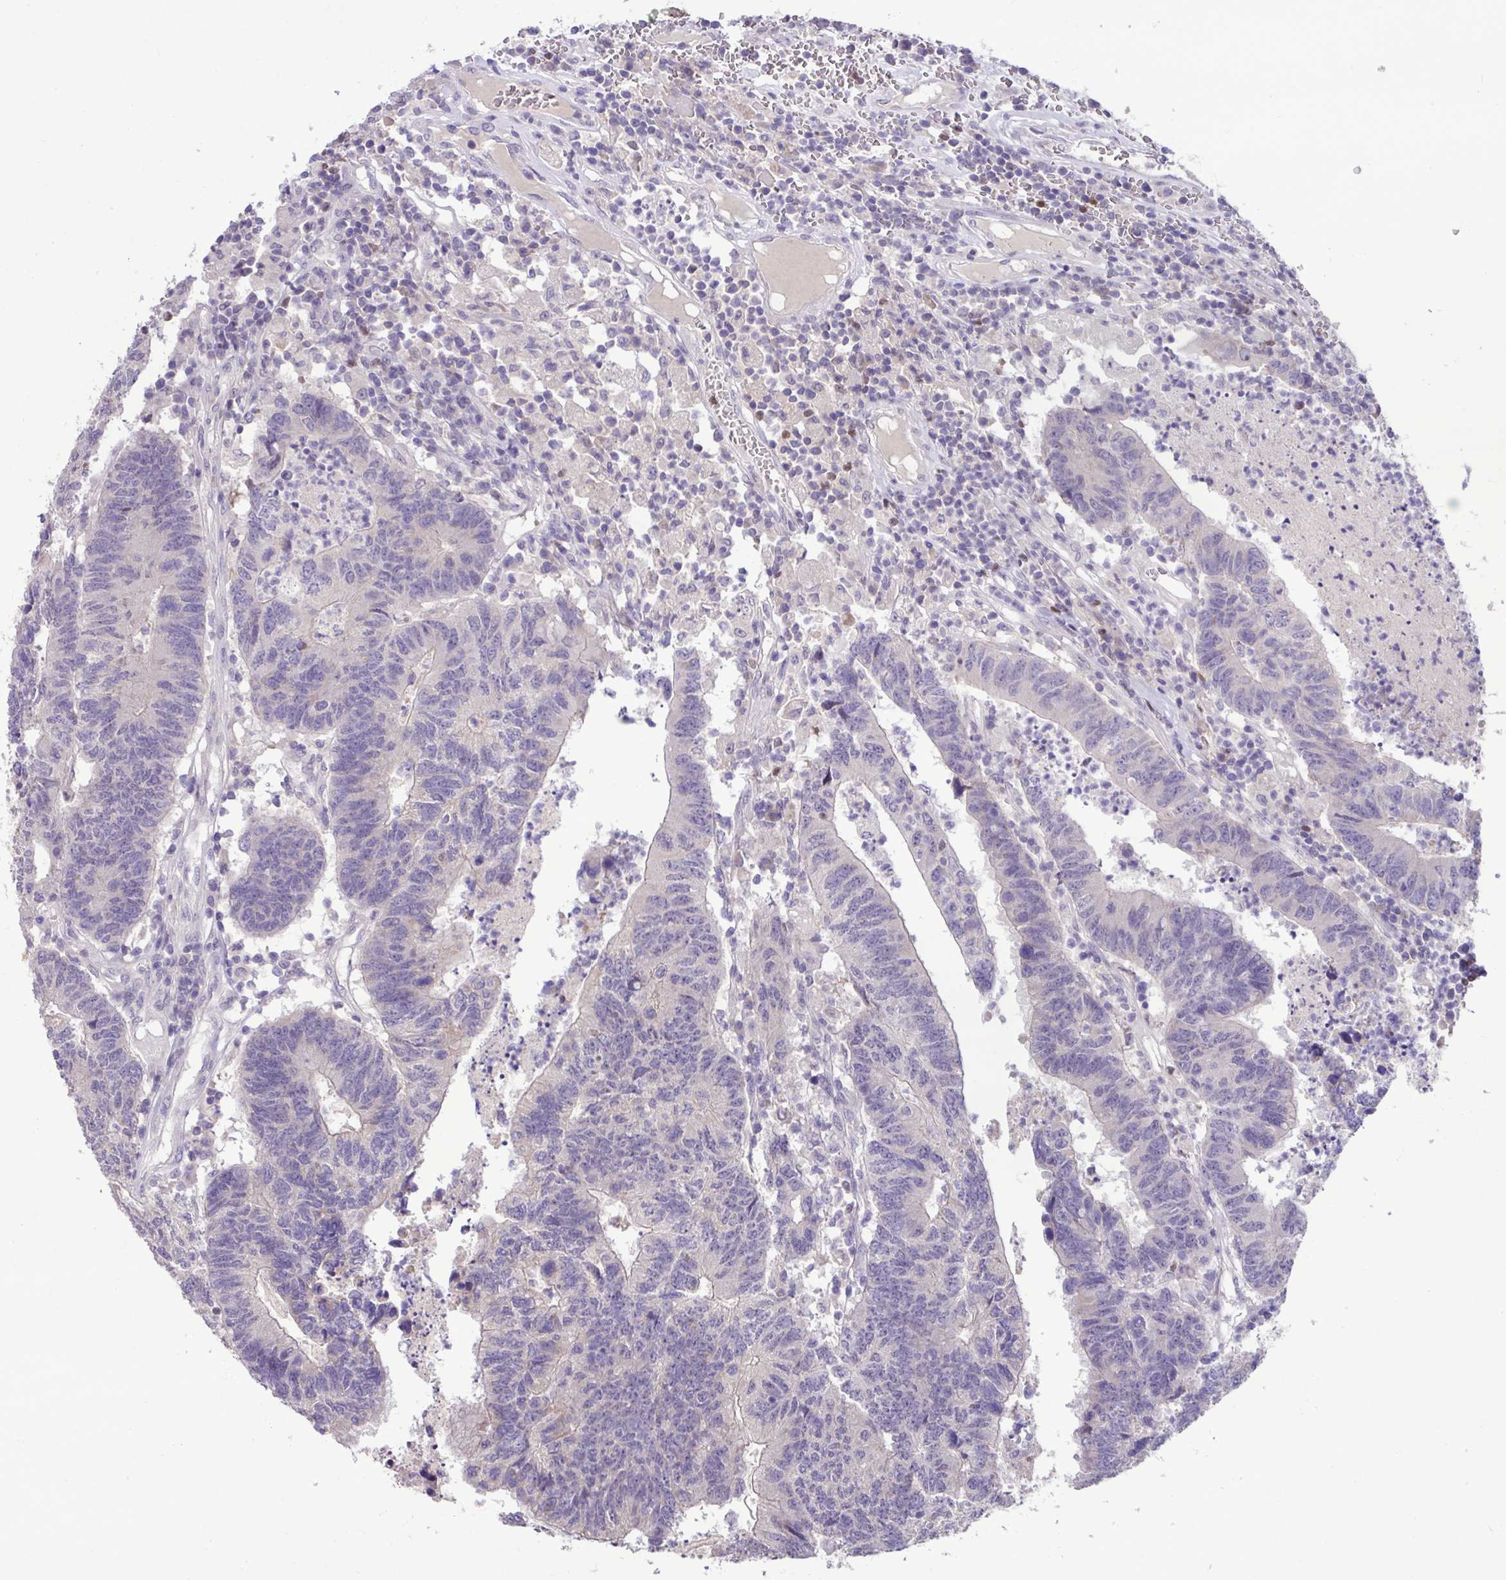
{"staining": {"intensity": "negative", "quantity": "none", "location": "none"}, "tissue": "colorectal cancer", "cell_type": "Tumor cells", "image_type": "cancer", "snomed": [{"axis": "morphology", "description": "Adenocarcinoma, NOS"}, {"axis": "topography", "description": "Colon"}], "caption": "An immunohistochemistry micrograph of colorectal cancer (adenocarcinoma) is shown. There is no staining in tumor cells of colorectal cancer (adenocarcinoma).", "gene": "PAX8", "patient": {"sex": "female", "age": 48}}